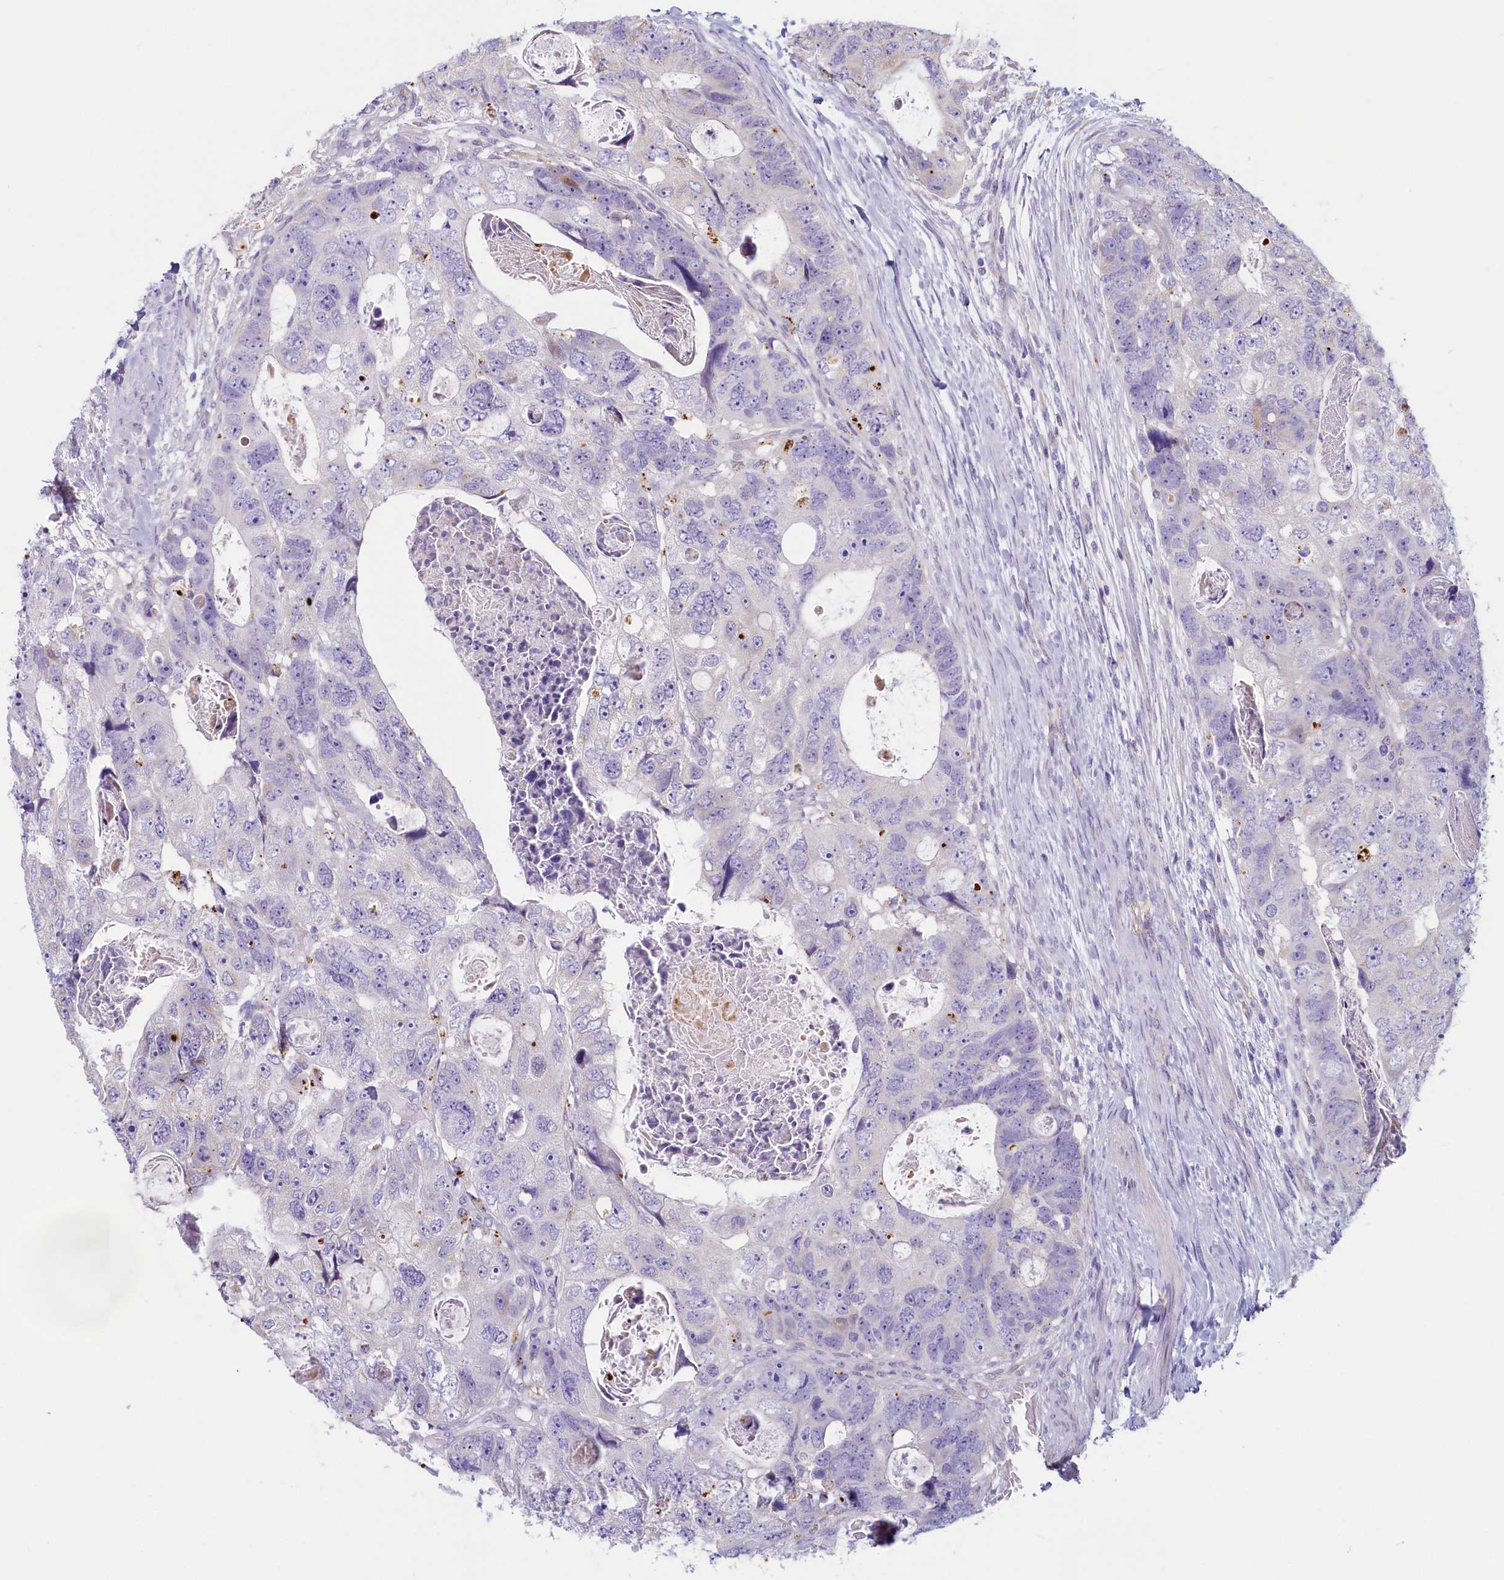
{"staining": {"intensity": "negative", "quantity": "none", "location": "none"}, "tissue": "colorectal cancer", "cell_type": "Tumor cells", "image_type": "cancer", "snomed": [{"axis": "morphology", "description": "Adenocarcinoma, NOS"}, {"axis": "topography", "description": "Rectum"}], "caption": "The image displays no significant positivity in tumor cells of colorectal adenocarcinoma.", "gene": "LMOD3", "patient": {"sex": "male", "age": 59}}